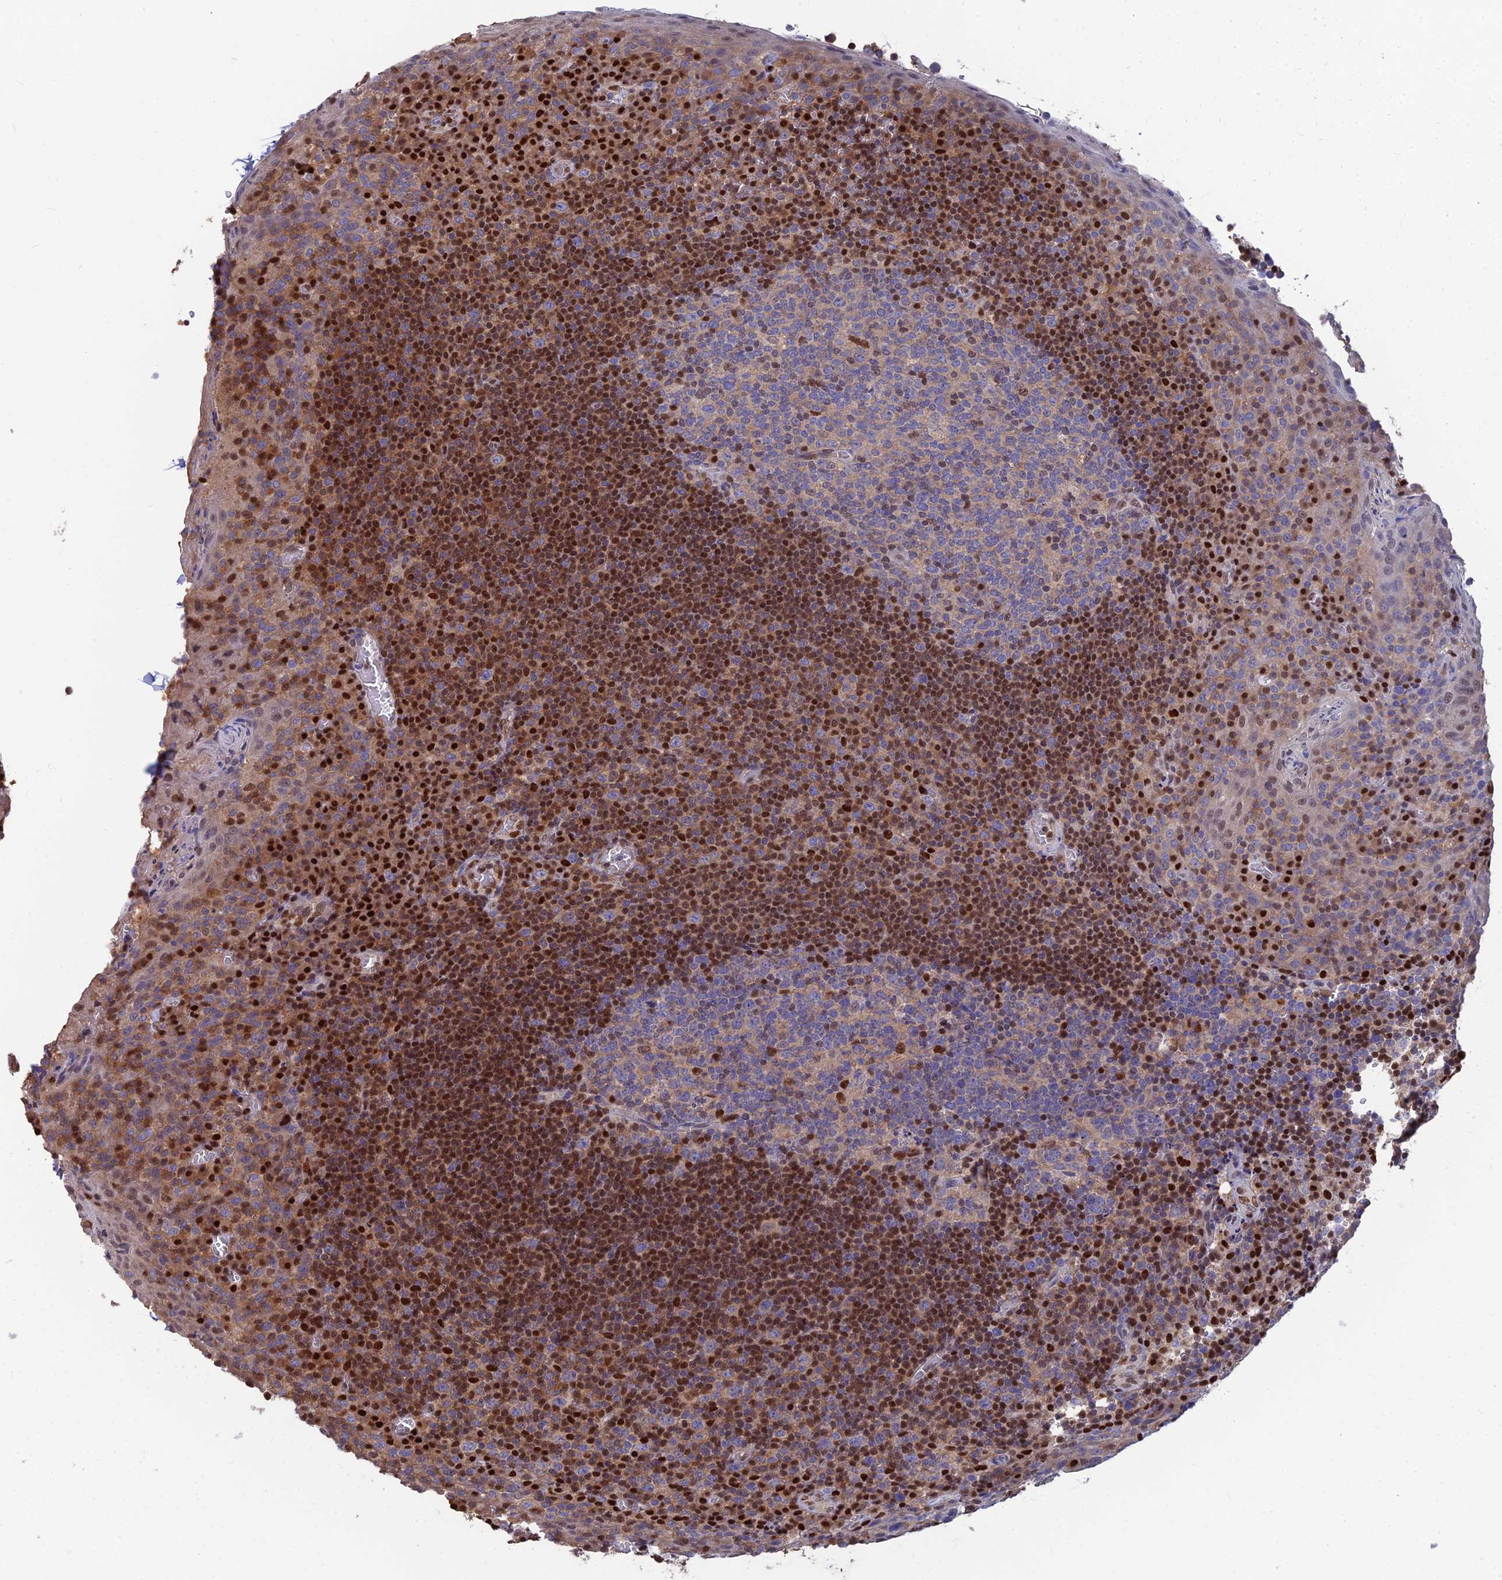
{"staining": {"intensity": "strong", "quantity": "<25%", "location": "nuclear"}, "tissue": "tonsil", "cell_type": "Germinal center cells", "image_type": "normal", "snomed": [{"axis": "morphology", "description": "Normal tissue, NOS"}, {"axis": "topography", "description": "Tonsil"}], "caption": "Immunohistochemical staining of unremarkable tonsil demonstrates strong nuclear protein expression in about <25% of germinal center cells. Nuclei are stained in blue.", "gene": "DNPEP", "patient": {"sex": "male", "age": 17}}